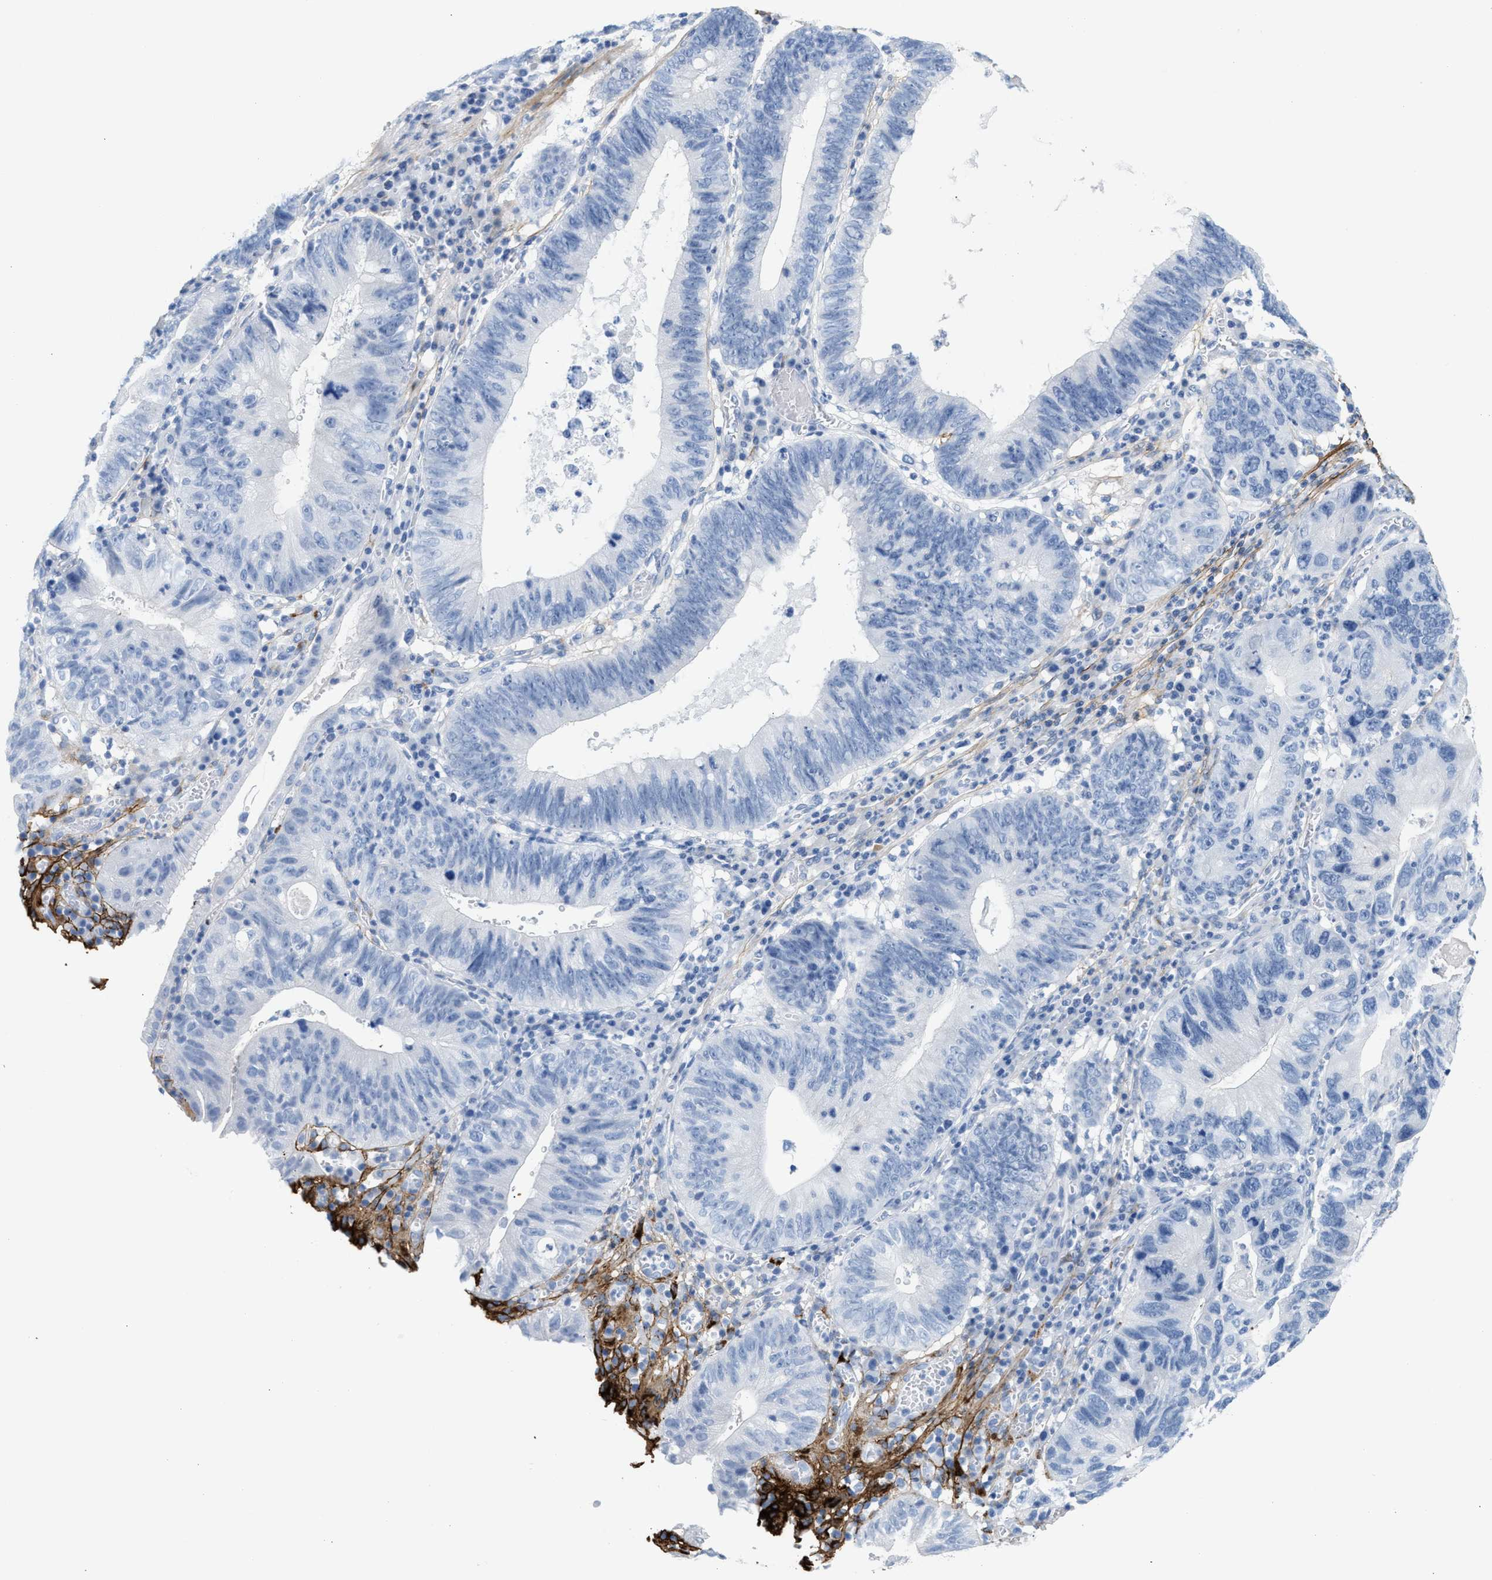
{"staining": {"intensity": "negative", "quantity": "none", "location": "none"}, "tissue": "stomach cancer", "cell_type": "Tumor cells", "image_type": "cancer", "snomed": [{"axis": "morphology", "description": "Adenocarcinoma, NOS"}, {"axis": "topography", "description": "Stomach"}], "caption": "Photomicrograph shows no significant protein staining in tumor cells of stomach cancer (adenocarcinoma).", "gene": "TNR", "patient": {"sex": "male", "age": 59}}